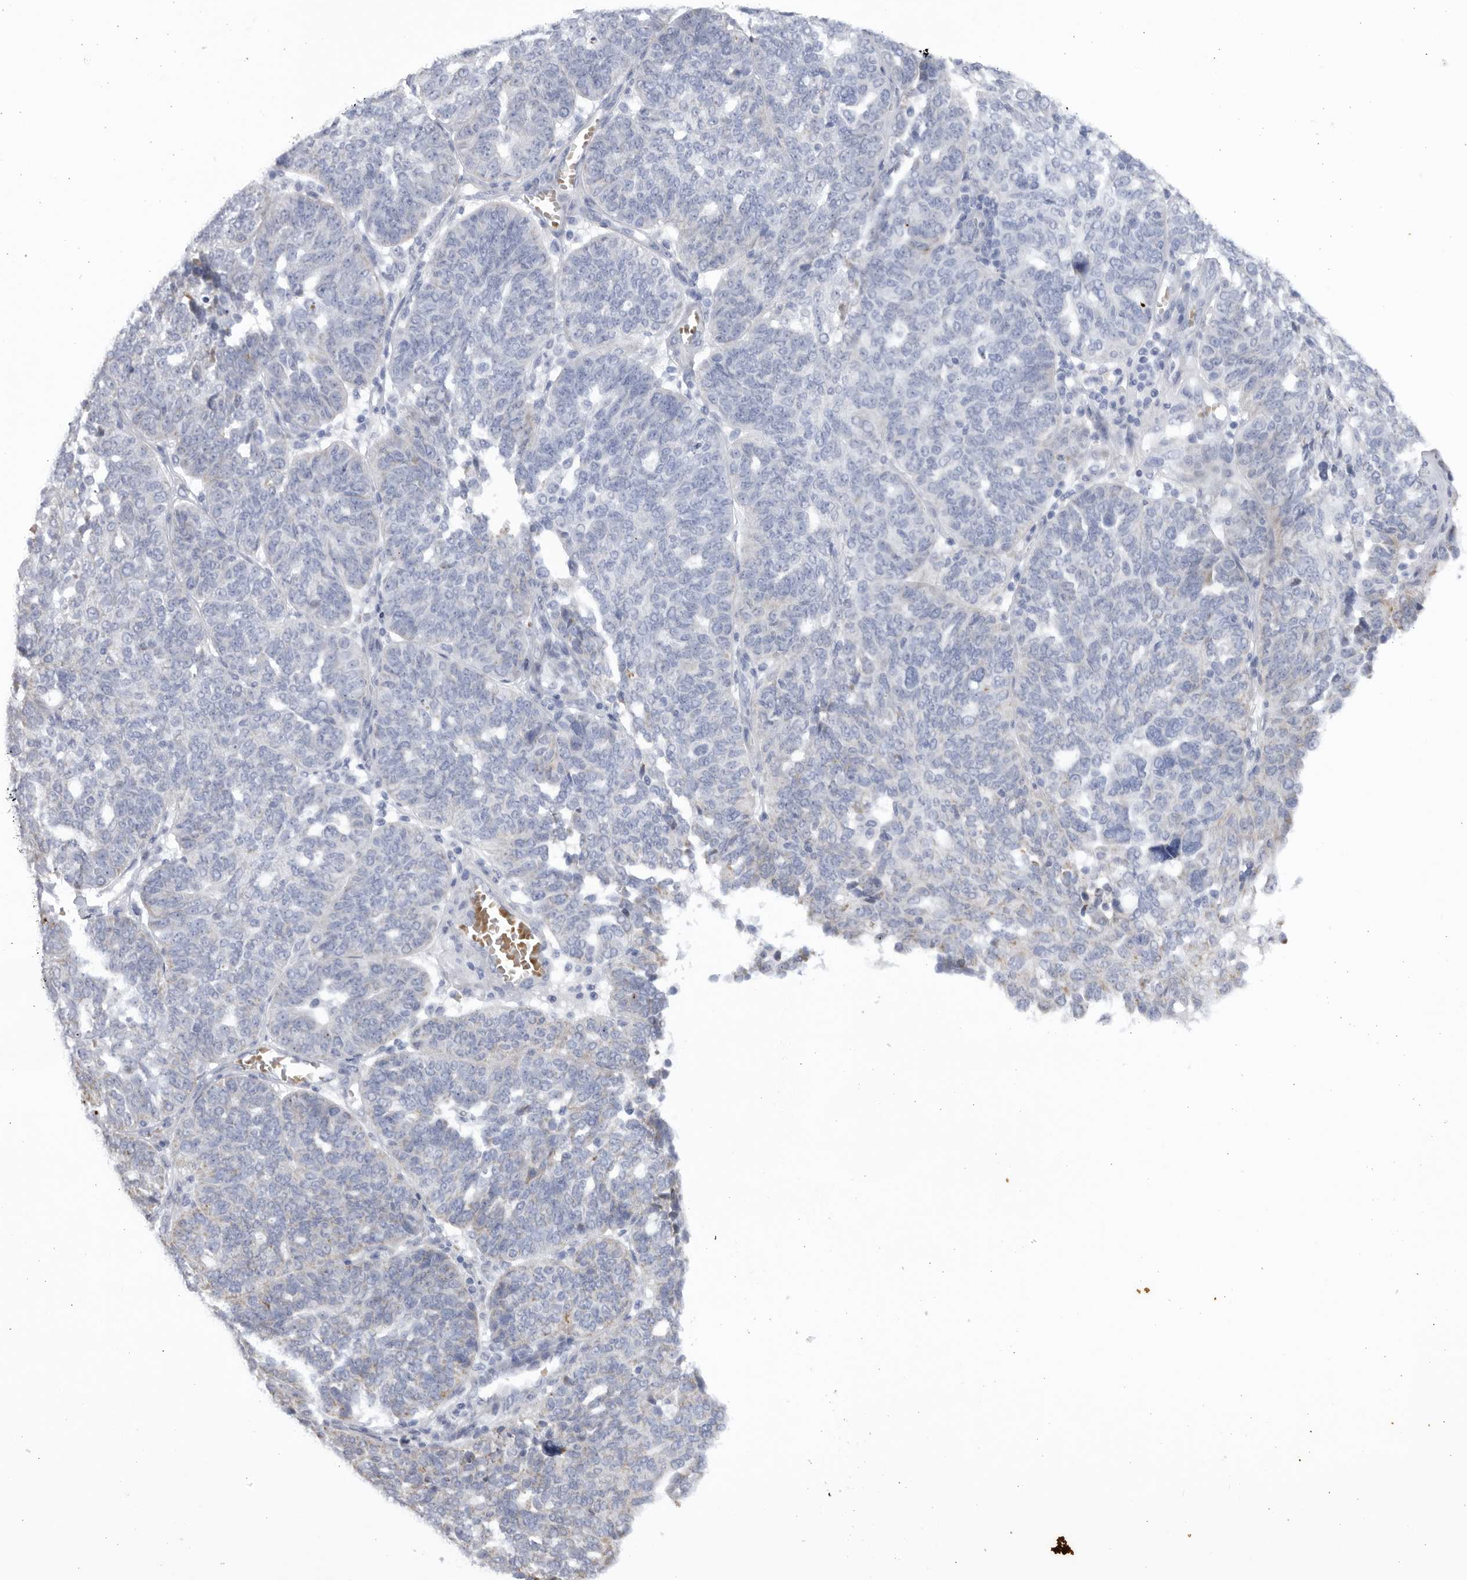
{"staining": {"intensity": "negative", "quantity": "none", "location": "none"}, "tissue": "ovarian cancer", "cell_type": "Tumor cells", "image_type": "cancer", "snomed": [{"axis": "morphology", "description": "Cystadenocarcinoma, serous, NOS"}, {"axis": "topography", "description": "Ovary"}], "caption": "IHC image of serous cystadenocarcinoma (ovarian) stained for a protein (brown), which shows no expression in tumor cells. The staining was performed using DAB (3,3'-diaminobenzidine) to visualize the protein expression in brown, while the nuclei were stained in blue with hematoxylin (Magnification: 20x).", "gene": "CCDC181", "patient": {"sex": "female", "age": 59}}